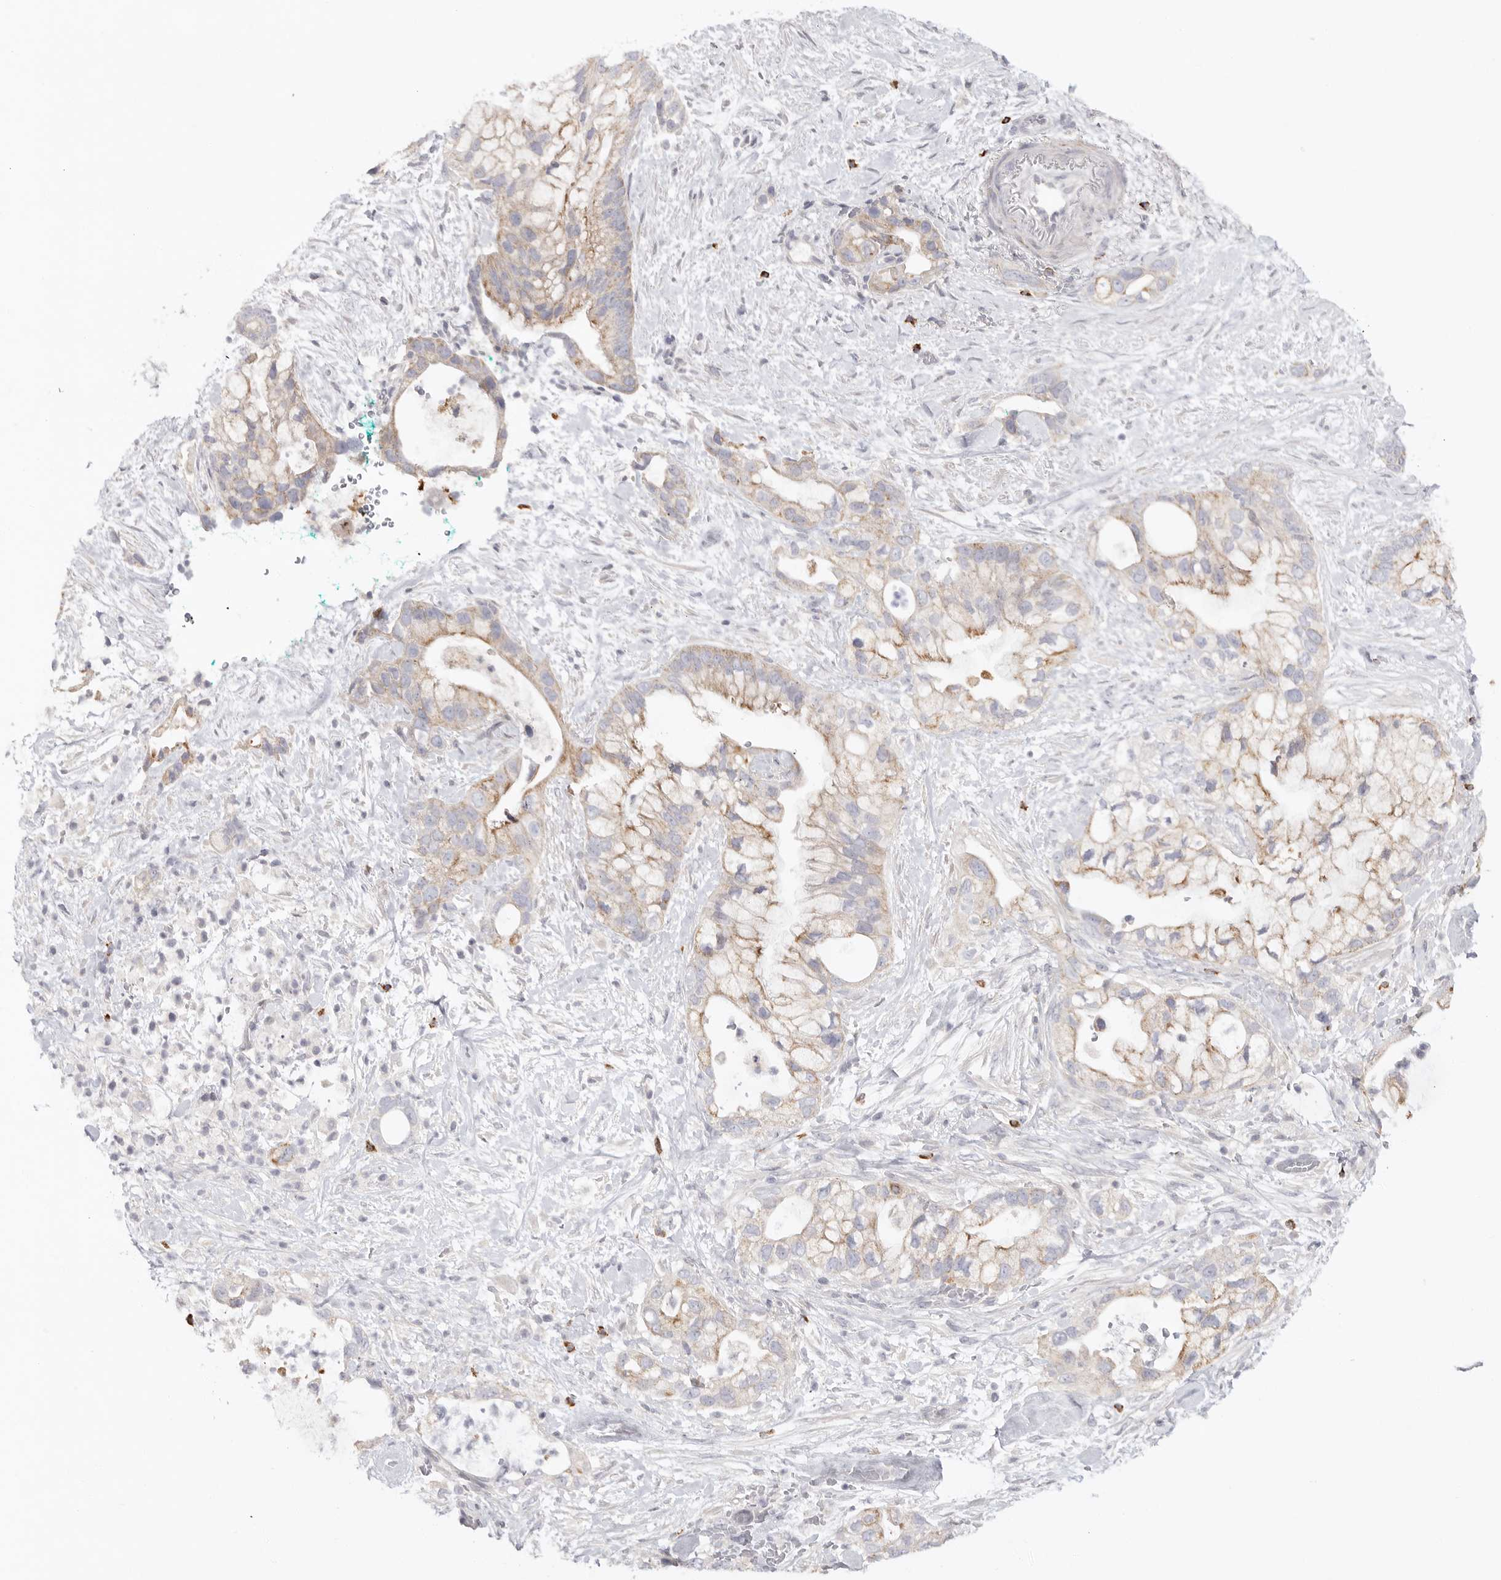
{"staining": {"intensity": "moderate", "quantity": "<25%", "location": "cytoplasmic/membranous"}, "tissue": "pancreatic cancer", "cell_type": "Tumor cells", "image_type": "cancer", "snomed": [{"axis": "morphology", "description": "Adenocarcinoma, NOS"}, {"axis": "topography", "description": "Pancreas"}], "caption": "Protein positivity by immunohistochemistry (IHC) shows moderate cytoplasmic/membranous positivity in about <25% of tumor cells in adenocarcinoma (pancreatic).", "gene": "ELP3", "patient": {"sex": "male", "age": 53}}